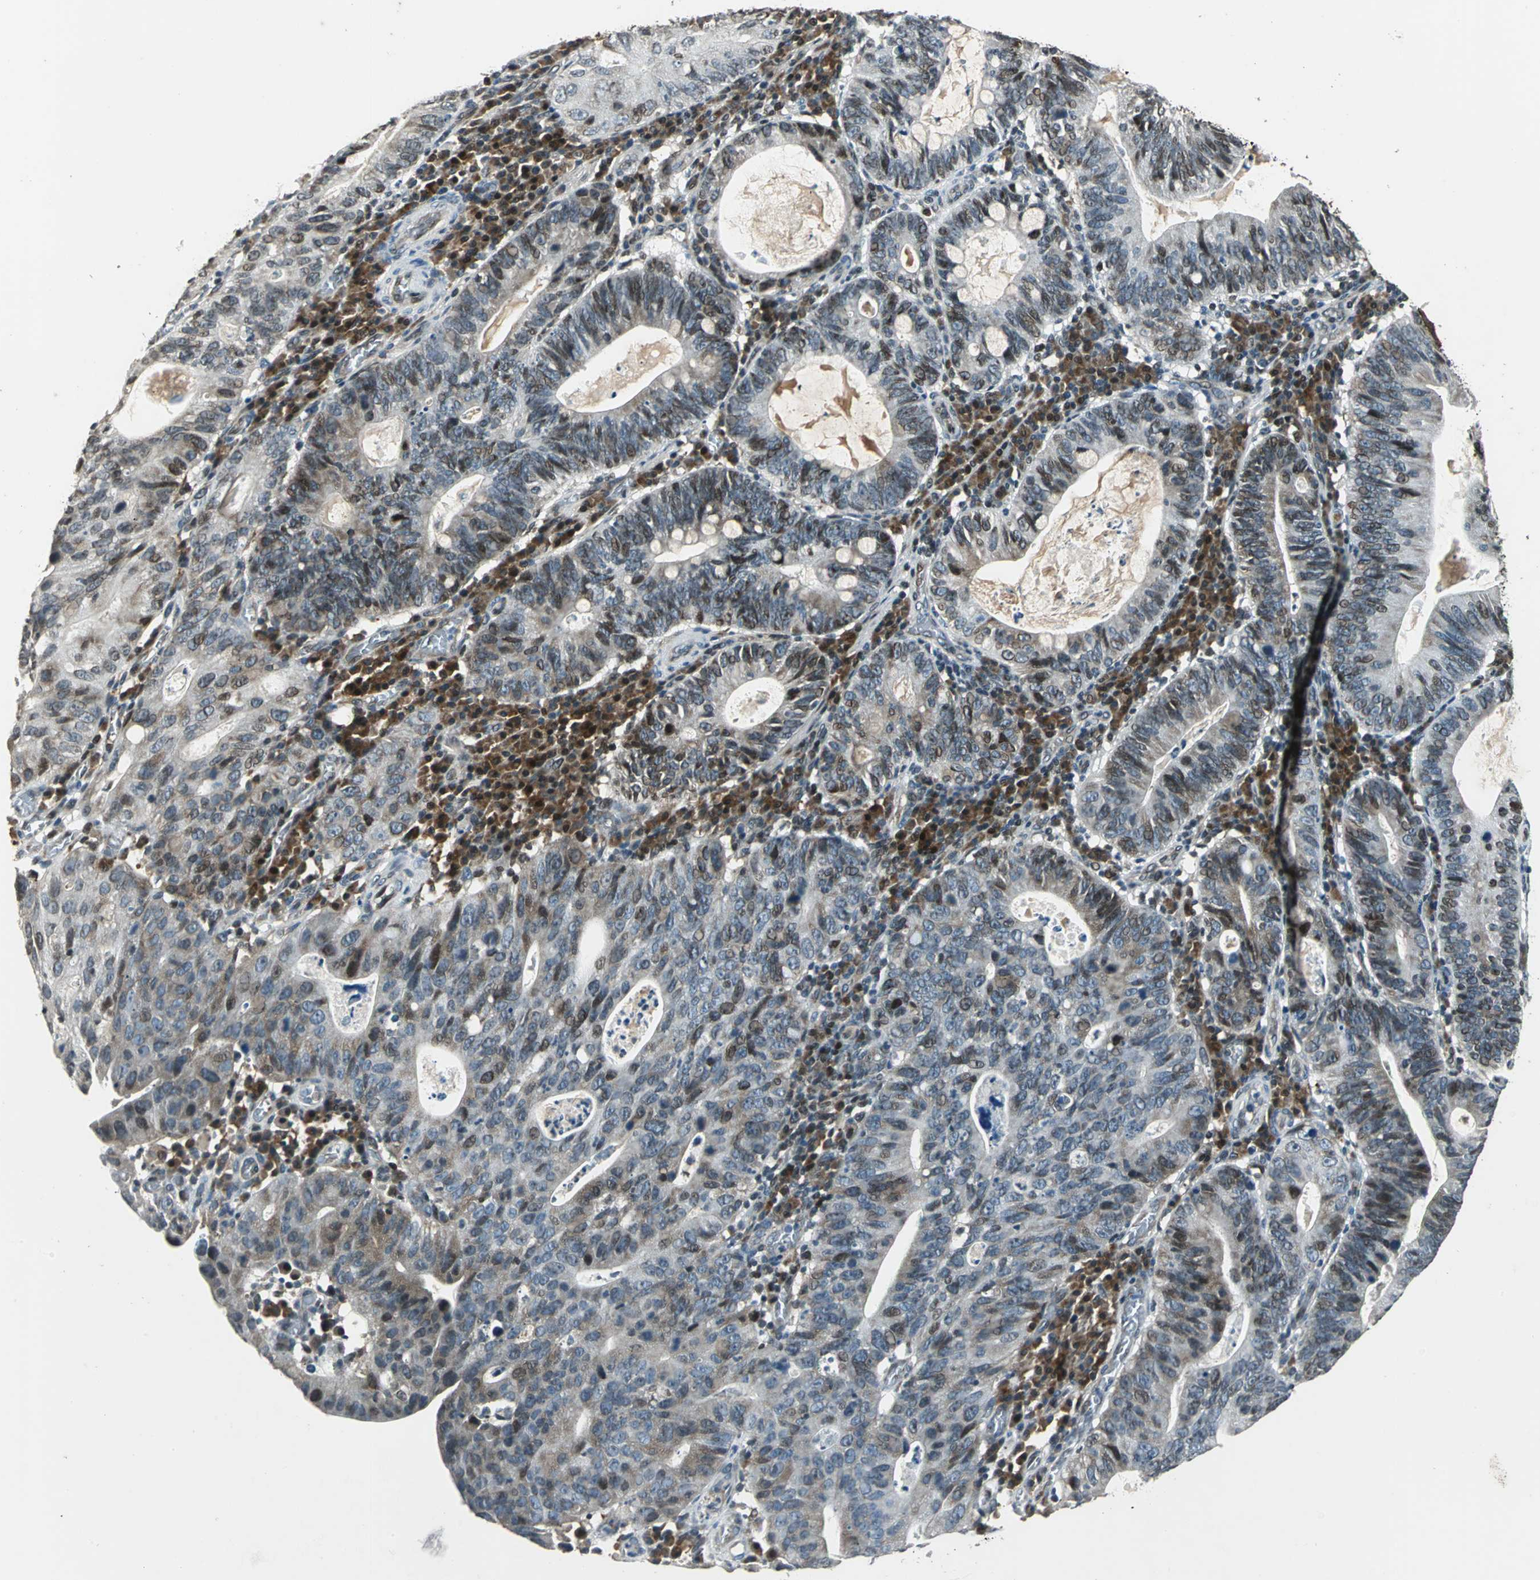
{"staining": {"intensity": "moderate", "quantity": "<25%", "location": "cytoplasmic/membranous,nuclear"}, "tissue": "stomach cancer", "cell_type": "Tumor cells", "image_type": "cancer", "snomed": [{"axis": "morphology", "description": "Adenocarcinoma, NOS"}, {"axis": "topography", "description": "Stomach"}], "caption": "Adenocarcinoma (stomach) was stained to show a protein in brown. There is low levels of moderate cytoplasmic/membranous and nuclear positivity in approximately <25% of tumor cells.", "gene": "BRIP1", "patient": {"sex": "male", "age": 59}}